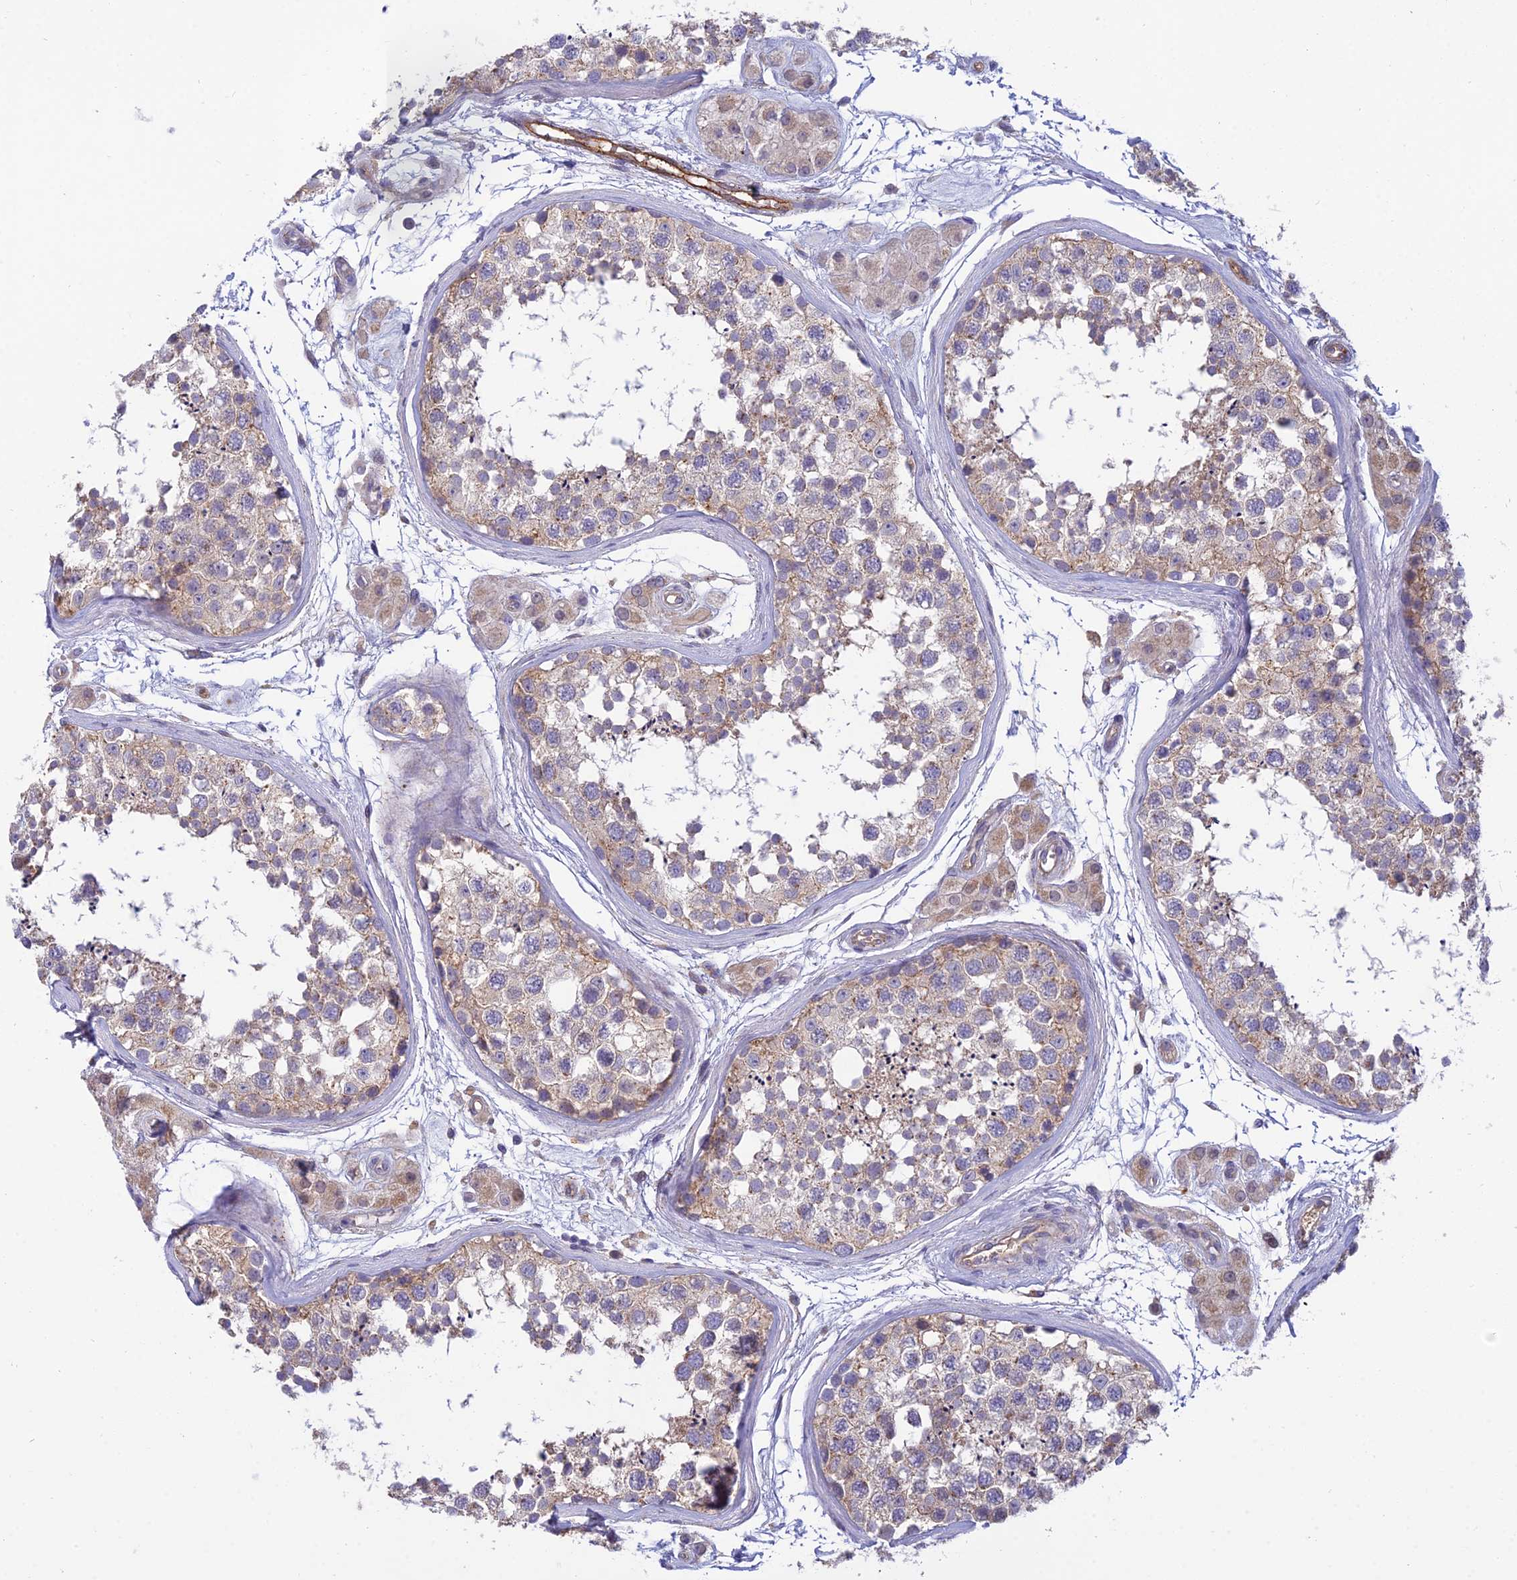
{"staining": {"intensity": "weak", "quantity": "25%-75%", "location": "cytoplasmic/membranous"}, "tissue": "testis", "cell_type": "Cells in seminiferous ducts", "image_type": "normal", "snomed": [{"axis": "morphology", "description": "Normal tissue, NOS"}, {"axis": "topography", "description": "Testis"}], "caption": "The photomicrograph exhibits immunohistochemical staining of unremarkable testis. There is weak cytoplasmic/membranous staining is present in about 25%-75% of cells in seminiferous ducts.", "gene": "DUS2", "patient": {"sex": "male", "age": 56}}